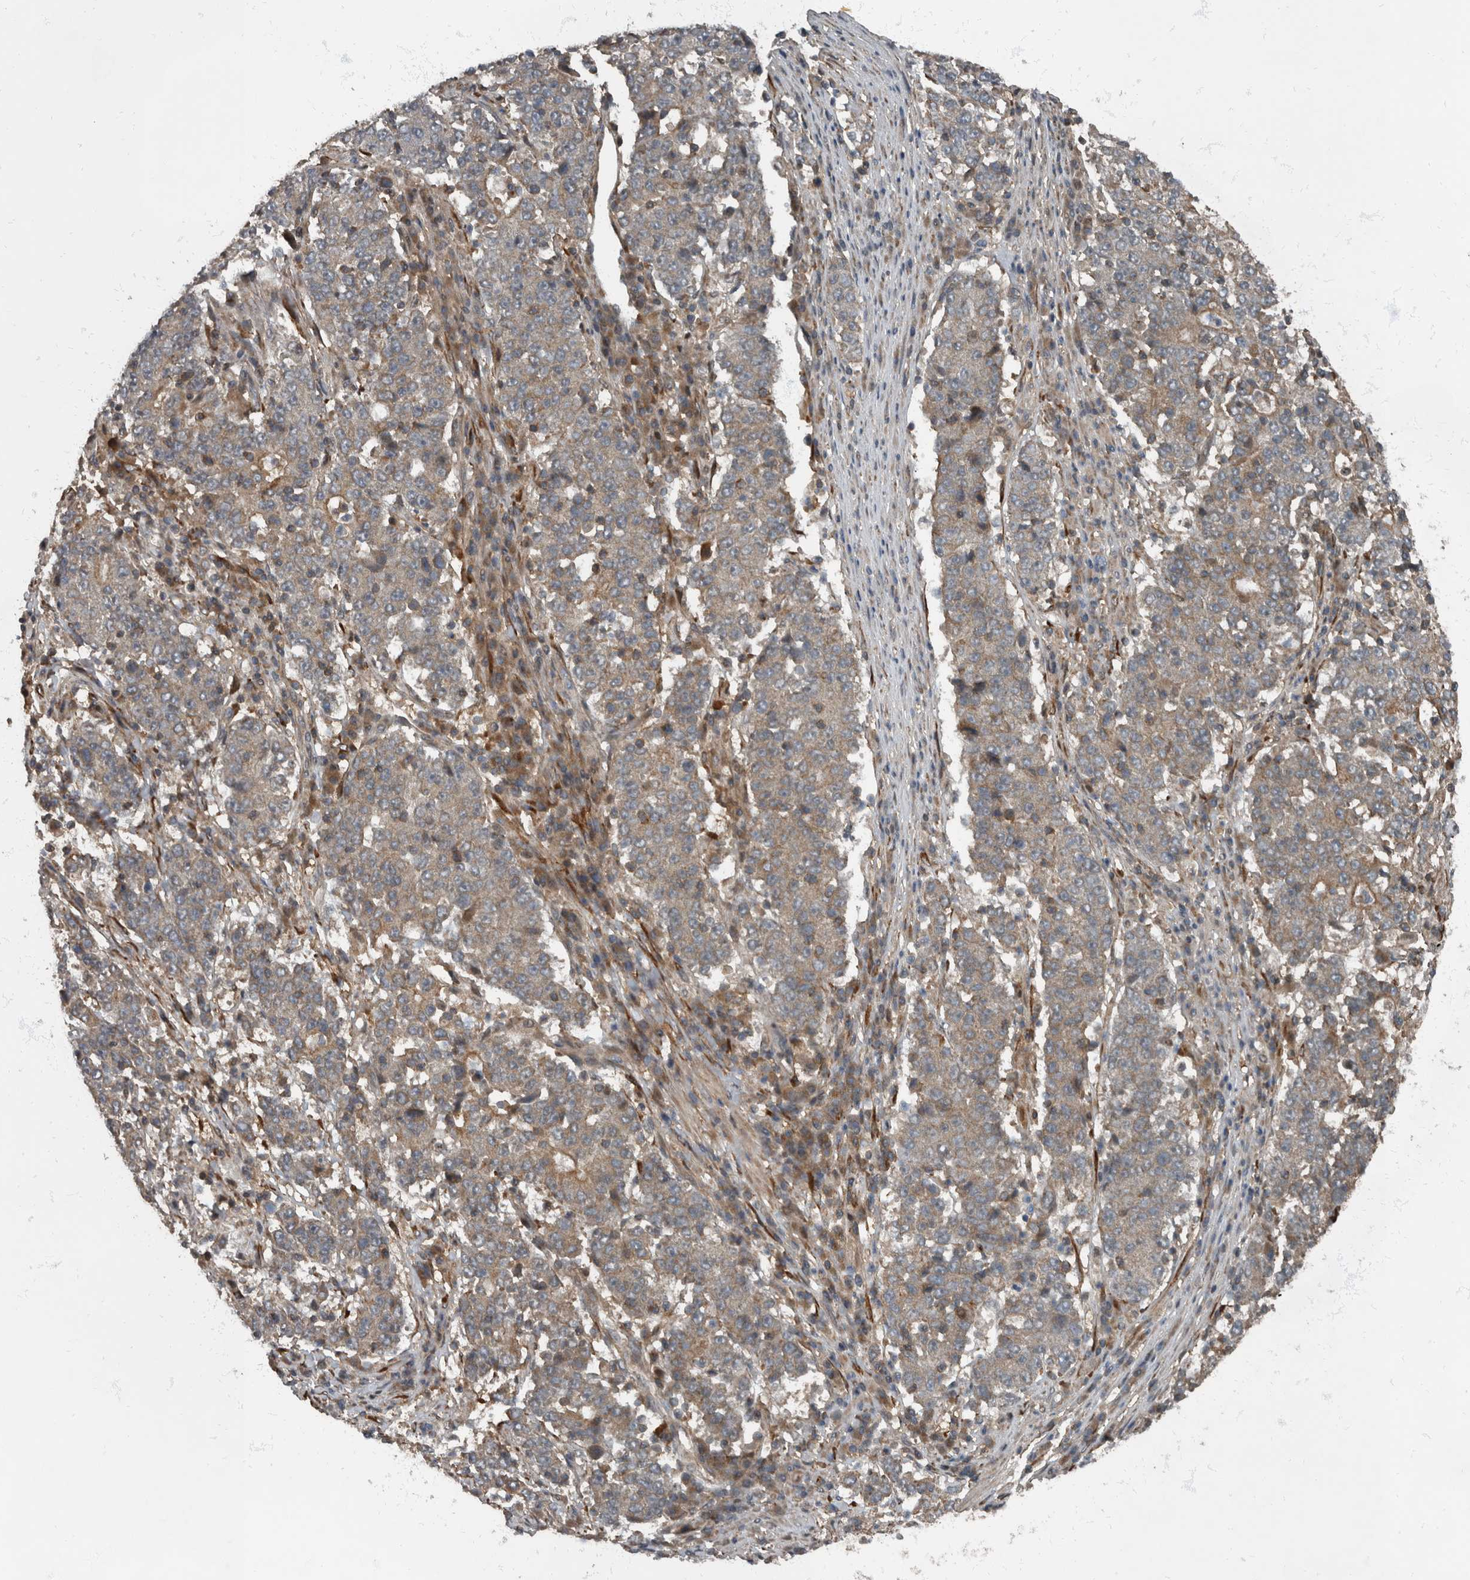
{"staining": {"intensity": "weak", "quantity": ">75%", "location": "cytoplasmic/membranous"}, "tissue": "stomach cancer", "cell_type": "Tumor cells", "image_type": "cancer", "snomed": [{"axis": "morphology", "description": "Adenocarcinoma, NOS"}, {"axis": "topography", "description": "Stomach"}], "caption": "This micrograph exhibits stomach cancer (adenocarcinoma) stained with immunohistochemistry (IHC) to label a protein in brown. The cytoplasmic/membranous of tumor cells show weak positivity for the protein. Nuclei are counter-stained blue.", "gene": "RABGGTB", "patient": {"sex": "male", "age": 59}}